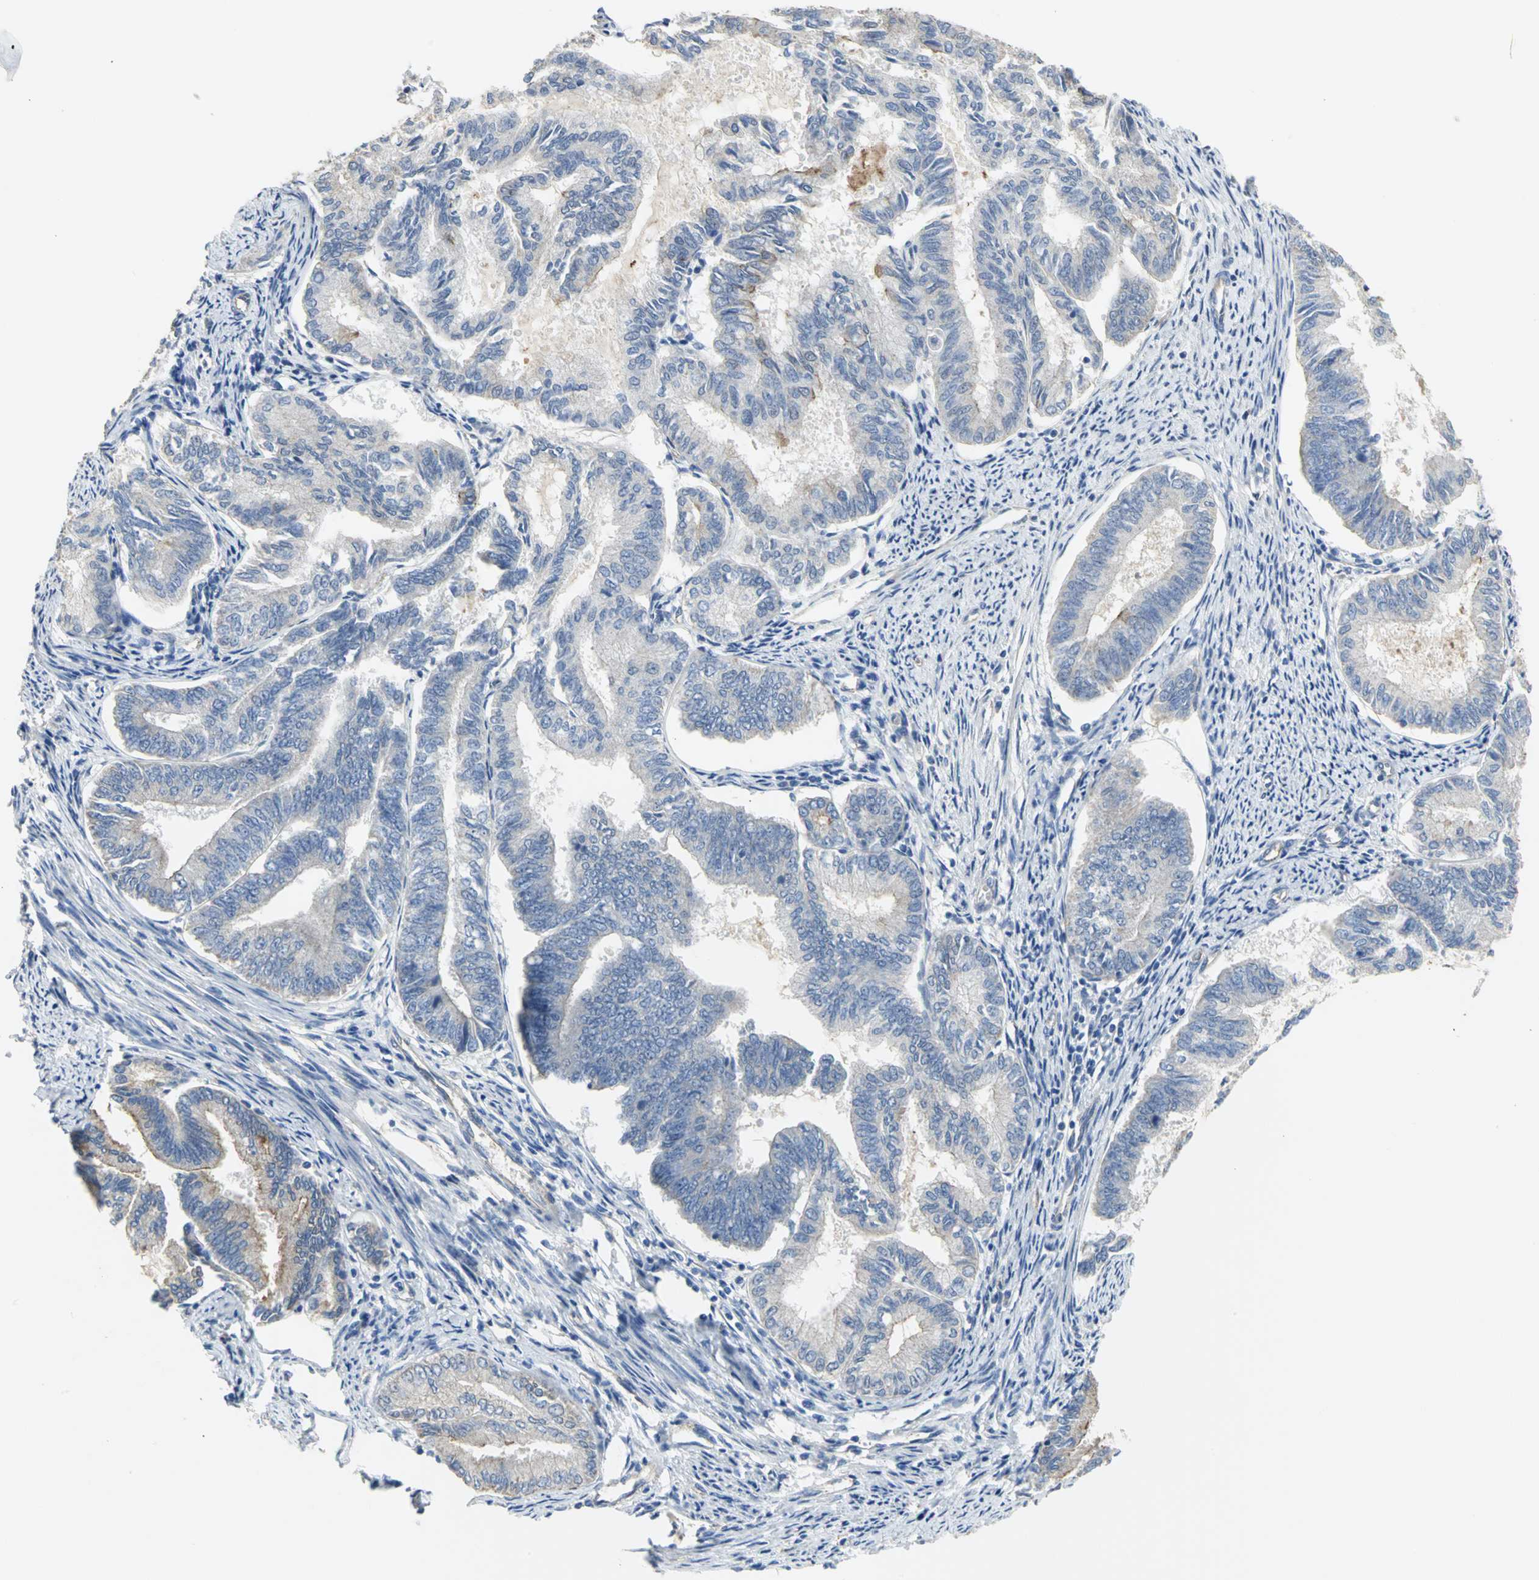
{"staining": {"intensity": "moderate", "quantity": "<25%", "location": "cytoplasmic/membranous"}, "tissue": "endometrial cancer", "cell_type": "Tumor cells", "image_type": "cancer", "snomed": [{"axis": "morphology", "description": "Adenocarcinoma, NOS"}, {"axis": "topography", "description": "Endometrium"}], "caption": "Adenocarcinoma (endometrial) stained for a protein (brown) displays moderate cytoplasmic/membranous positive staining in approximately <25% of tumor cells.", "gene": "HTR1F", "patient": {"sex": "female", "age": 86}}